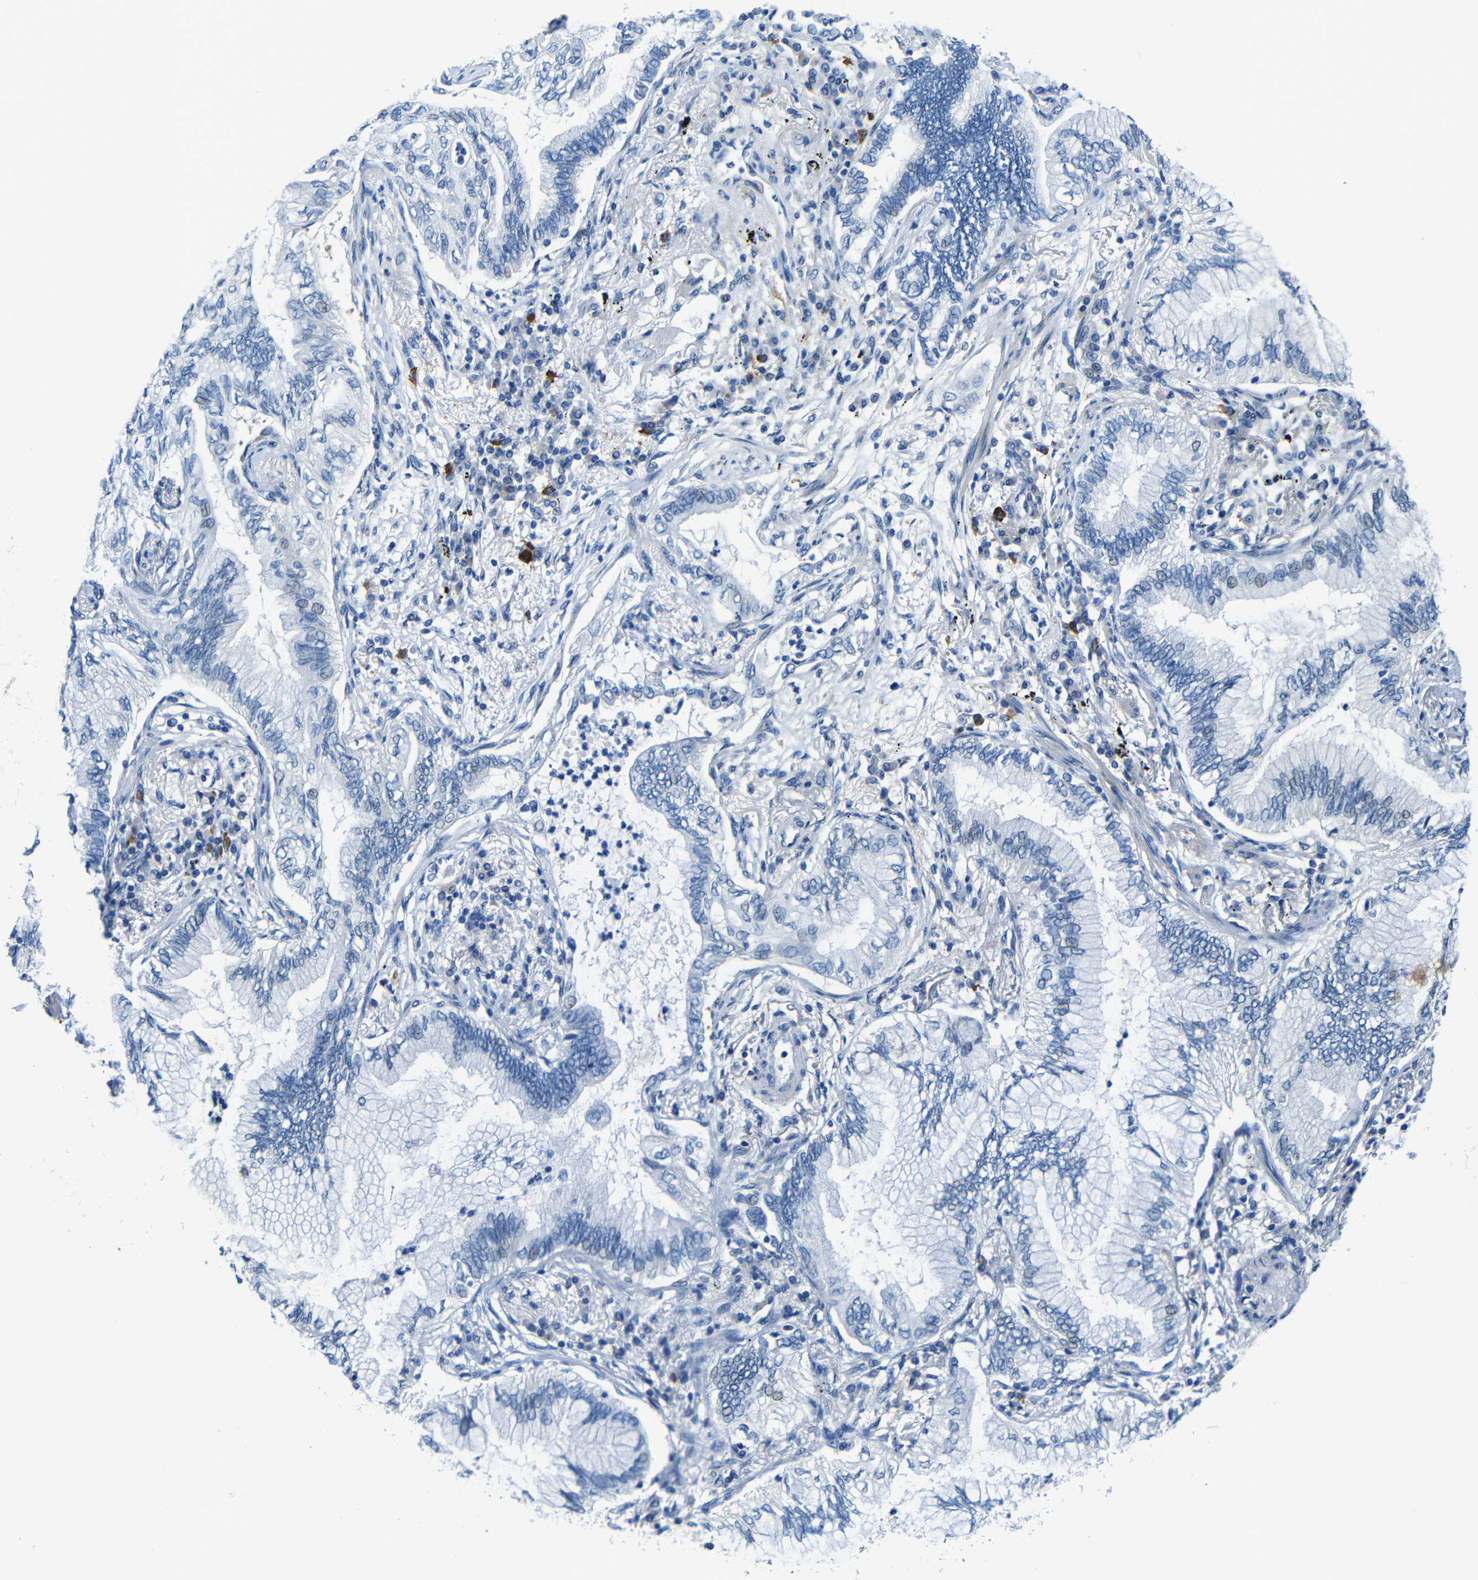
{"staining": {"intensity": "negative", "quantity": "none", "location": "none"}, "tissue": "lung cancer", "cell_type": "Tumor cells", "image_type": "cancer", "snomed": [{"axis": "morphology", "description": "Normal tissue, NOS"}, {"axis": "morphology", "description": "Adenocarcinoma, NOS"}, {"axis": "topography", "description": "Bronchus"}, {"axis": "topography", "description": "Lung"}], "caption": "High power microscopy histopathology image of an immunohistochemistry image of lung cancer (adenocarcinoma), revealing no significant expression in tumor cells.", "gene": "NEGR1", "patient": {"sex": "female", "age": 70}}